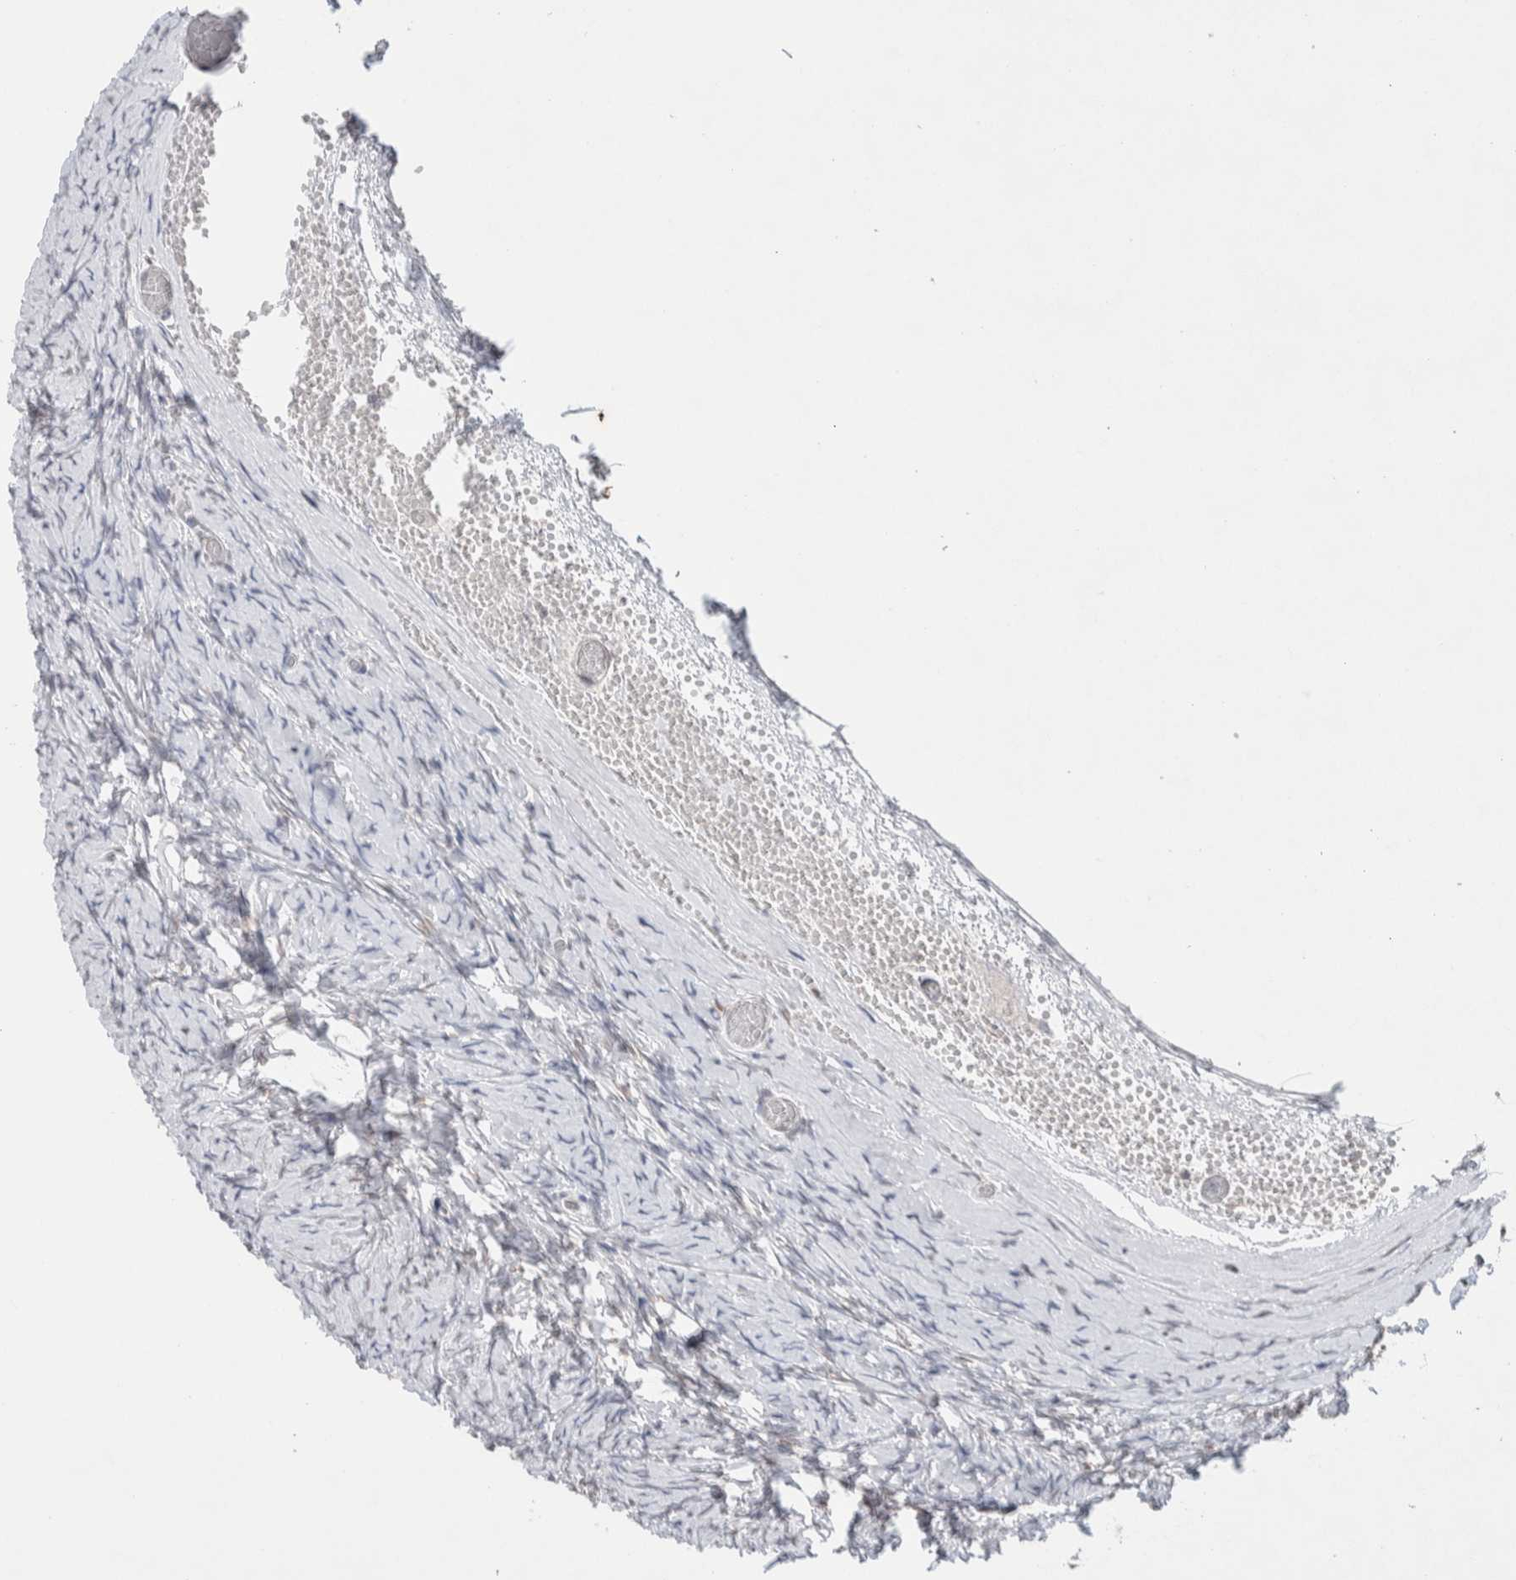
{"staining": {"intensity": "negative", "quantity": "none", "location": "none"}, "tissue": "ovary", "cell_type": "Ovarian stroma cells", "image_type": "normal", "snomed": [{"axis": "morphology", "description": "Normal tissue, NOS"}, {"axis": "topography", "description": "Ovary"}], "caption": "The immunohistochemistry image has no significant expression in ovarian stroma cells of ovary.", "gene": "PRMT1", "patient": {"sex": "female", "age": 27}}